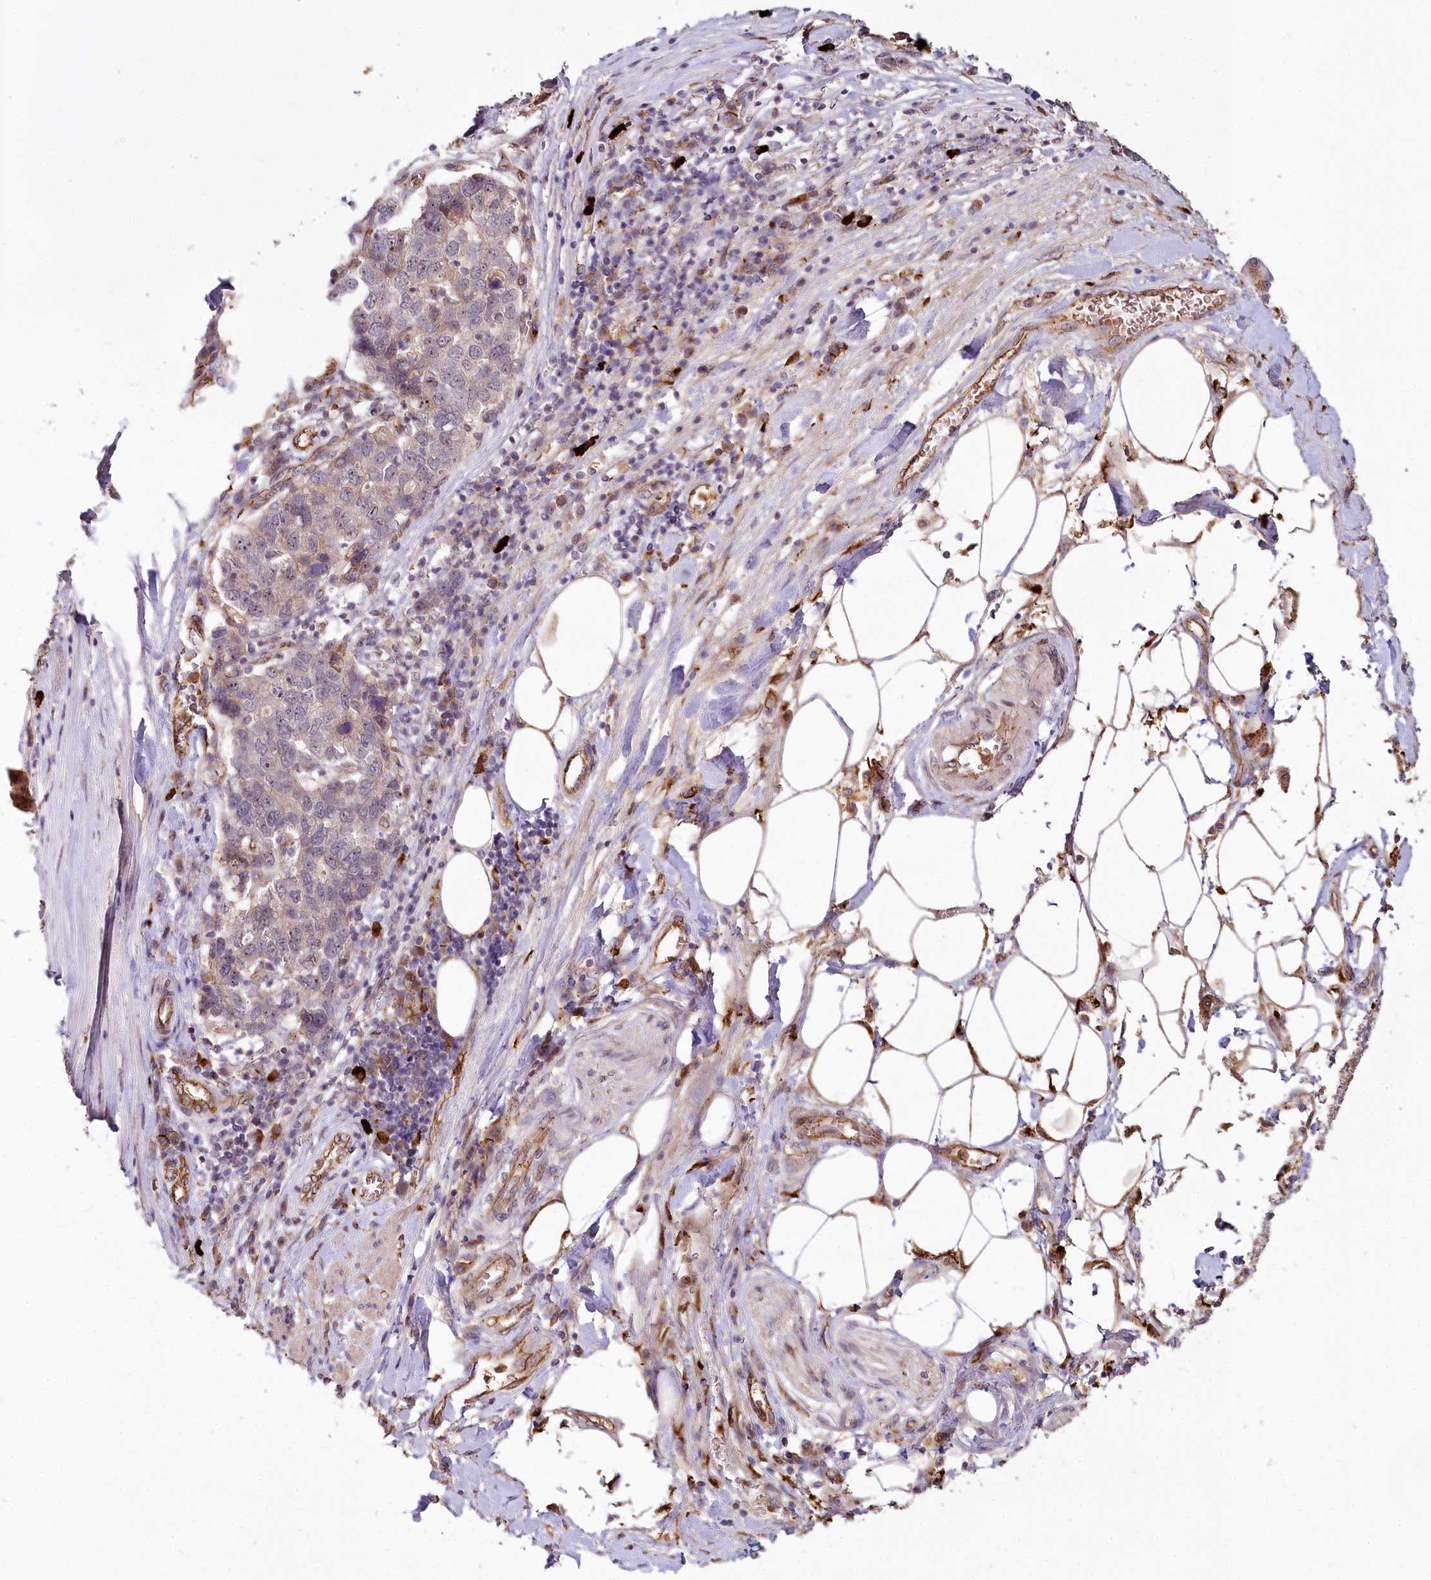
{"staining": {"intensity": "weak", "quantity": "25%-75%", "location": "cytoplasmic/membranous,nuclear"}, "tissue": "pancreatic cancer", "cell_type": "Tumor cells", "image_type": "cancer", "snomed": [{"axis": "morphology", "description": "Adenocarcinoma, NOS"}, {"axis": "topography", "description": "Pancreas"}], "caption": "IHC of human adenocarcinoma (pancreatic) shows low levels of weak cytoplasmic/membranous and nuclear expression in approximately 25%-75% of tumor cells.", "gene": "ALKBH8", "patient": {"sex": "female", "age": 61}}